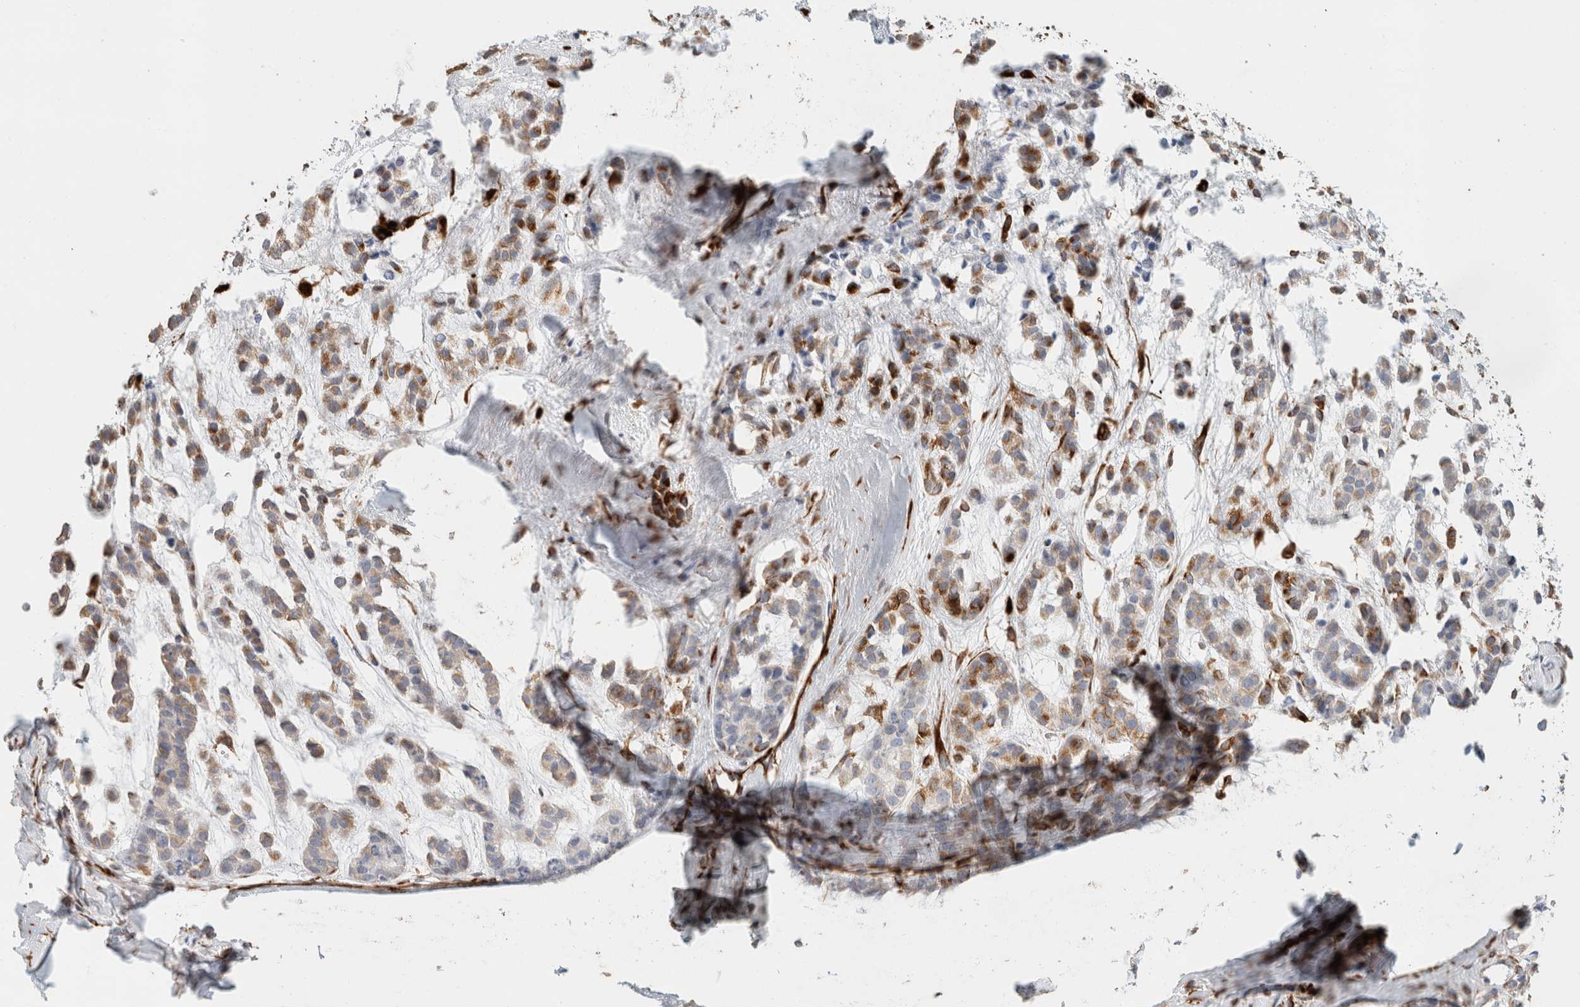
{"staining": {"intensity": "moderate", "quantity": "<25%", "location": "cytoplasmic/membranous"}, "tissue": "head and neck cancer", "cell_type": "Tumor cells", "image_type": "cancer", "snomed": [{"axis": "morphology", "description": "Adenocarcinoma, NOS"}, {"axis": "morphology", "description": "Adenoma, NOS"}, {"axis": "topography", "description": "Head-Neck"}], "caption": "Moderate cytoplasmic/membranous protein staining is present in approximately <25% of tumor cells in head and neck cancer (adenocarcinoma).", "gene": "LY86", "patient": {"sex": "female", "age": 55}}